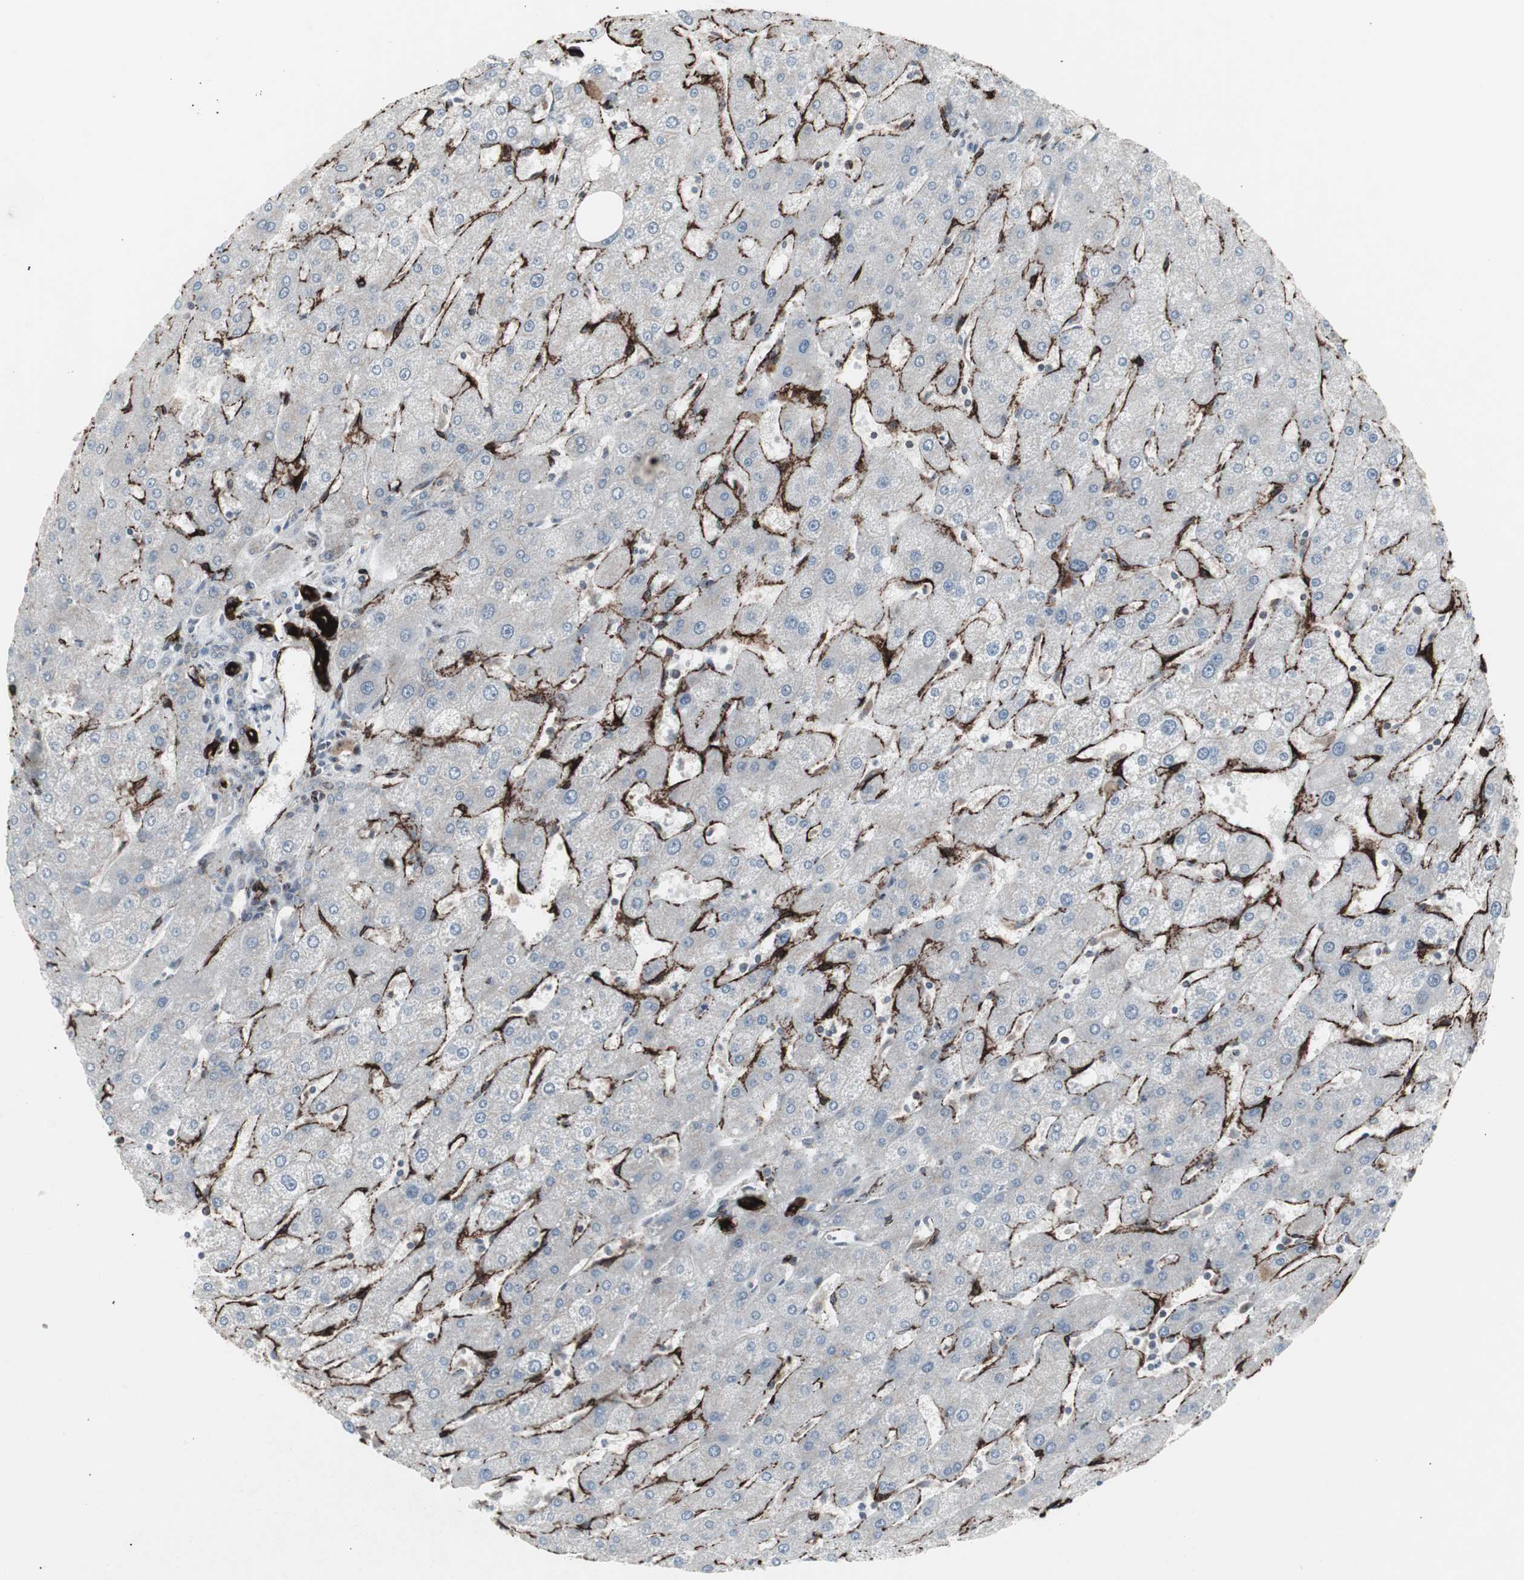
{"staining": {"intensity": "weak", "quantity": "25%-75%", "location": "cytoplasmic/membranous"}, "tissue": "liver", "cell_type": "Cholangiocytes", "image_type": "normal", "snomed": [{"axis": "morphology", "description": "Normal tissue, NOS"}, {"axis": "topography", "description": "Liver"}], "caption": "Liver stained with immunohistochemistry (IHC) displays weak cytoplasmic/membranous expression in about 25%-75% of cholangiocytes. The staining is performed using DAB (3,3'-diaminobenzidine) brown chromogen to label protein expression. The nuclei are counter-stained blue using hematoxylin.", "gene": "PDGFA", "patient": {"sex": "male", "age": 67}}